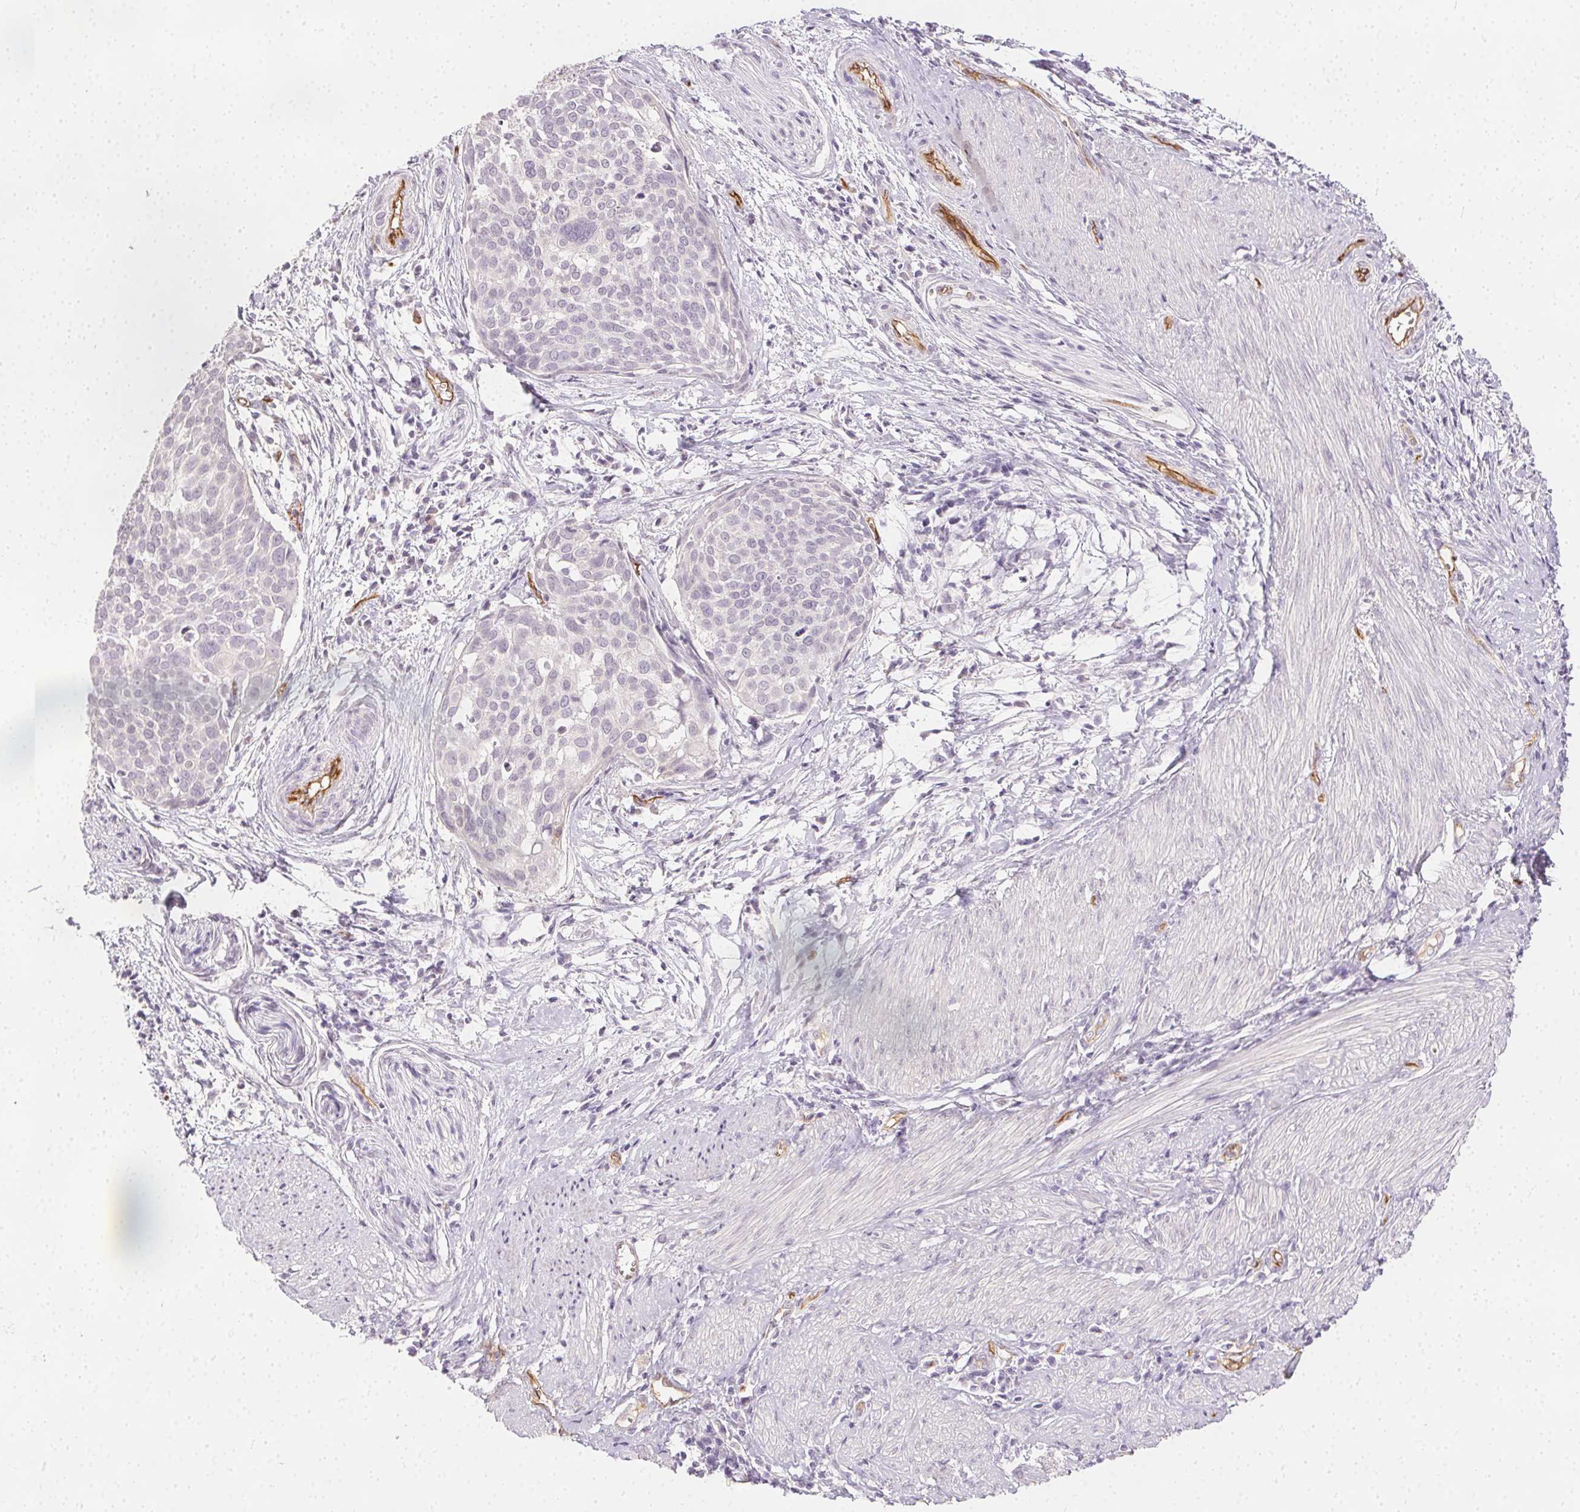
{"staining": {"intensity": "negative", "quantity": "none", "location": "none"}, "tissue": "cervical cancer", "cell_type": "Tumor cells", "image_type": "cancer", "snomed": [{"axis": "morphology", "description": "Squamous cell carcinoma, NOS"}, {"axis": "topography", "description": "Cervix"}], "caption": "Tumor cells are negative for protein expression in human cervical squamous cell carcinoma.", "gene": "PODXL", "patient": {"sex": "female", "age": 39}}